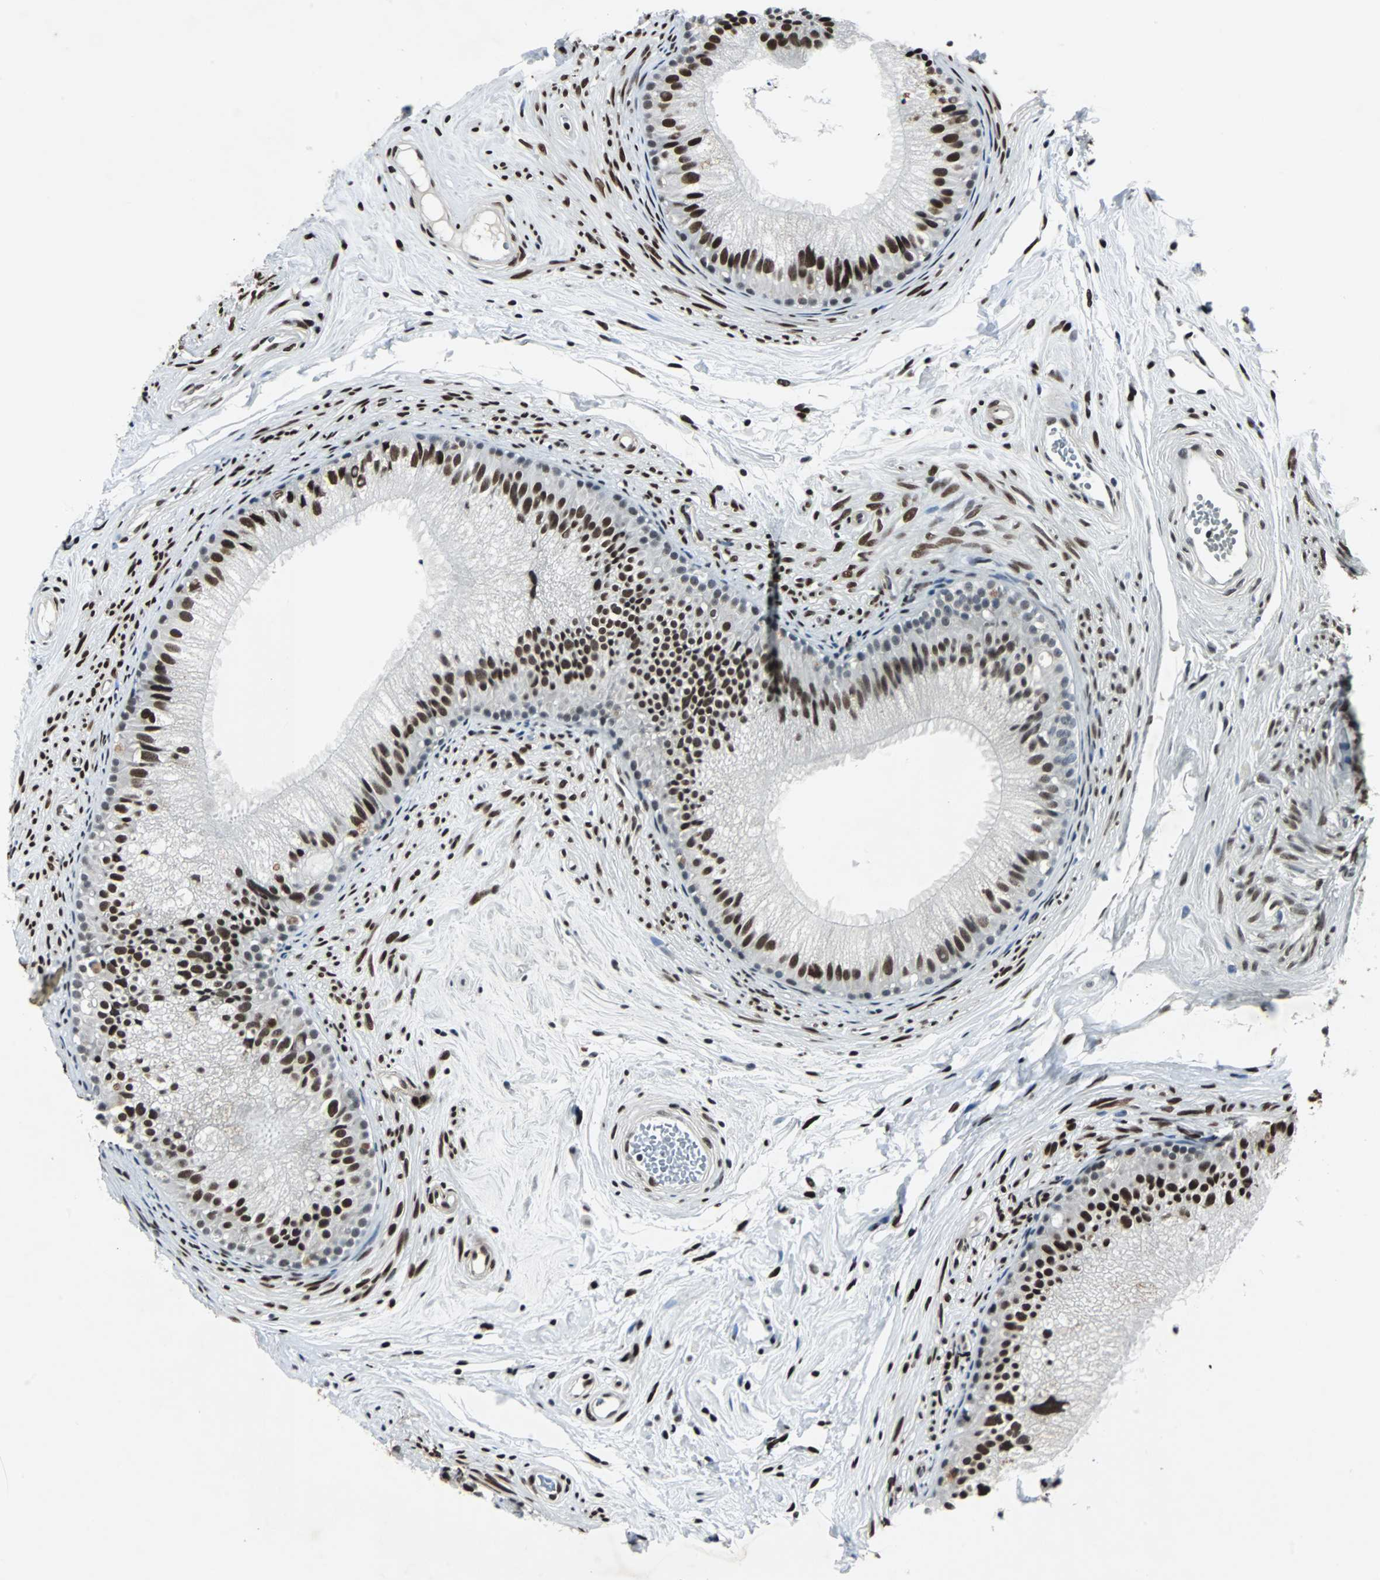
{"staining": {"intensity": "strong", "quantity": "25%-75%", "location": "nuclear"}, "tissue": "epididymis", "cell_type": "Glandular cells", "image_type": "normal", "snomed": [{"axis": "morphology", "description": "Normal tissue, NOS"}, {"axis": "topography", "description": "Epididymis"}], "caption": "High-power microscopy captured an immunohistochemistry photomicrograph of unremarkable epididymis, revealing strong nuclear positivity in about 25%-75% of glandular cells. The staining was performed using DAB, with brown indicating positive protein expression. Nuclei are stained blue with hematoxylin.", "gene": "MEF2D", "patient": {"sex": "male", "age": 56}}